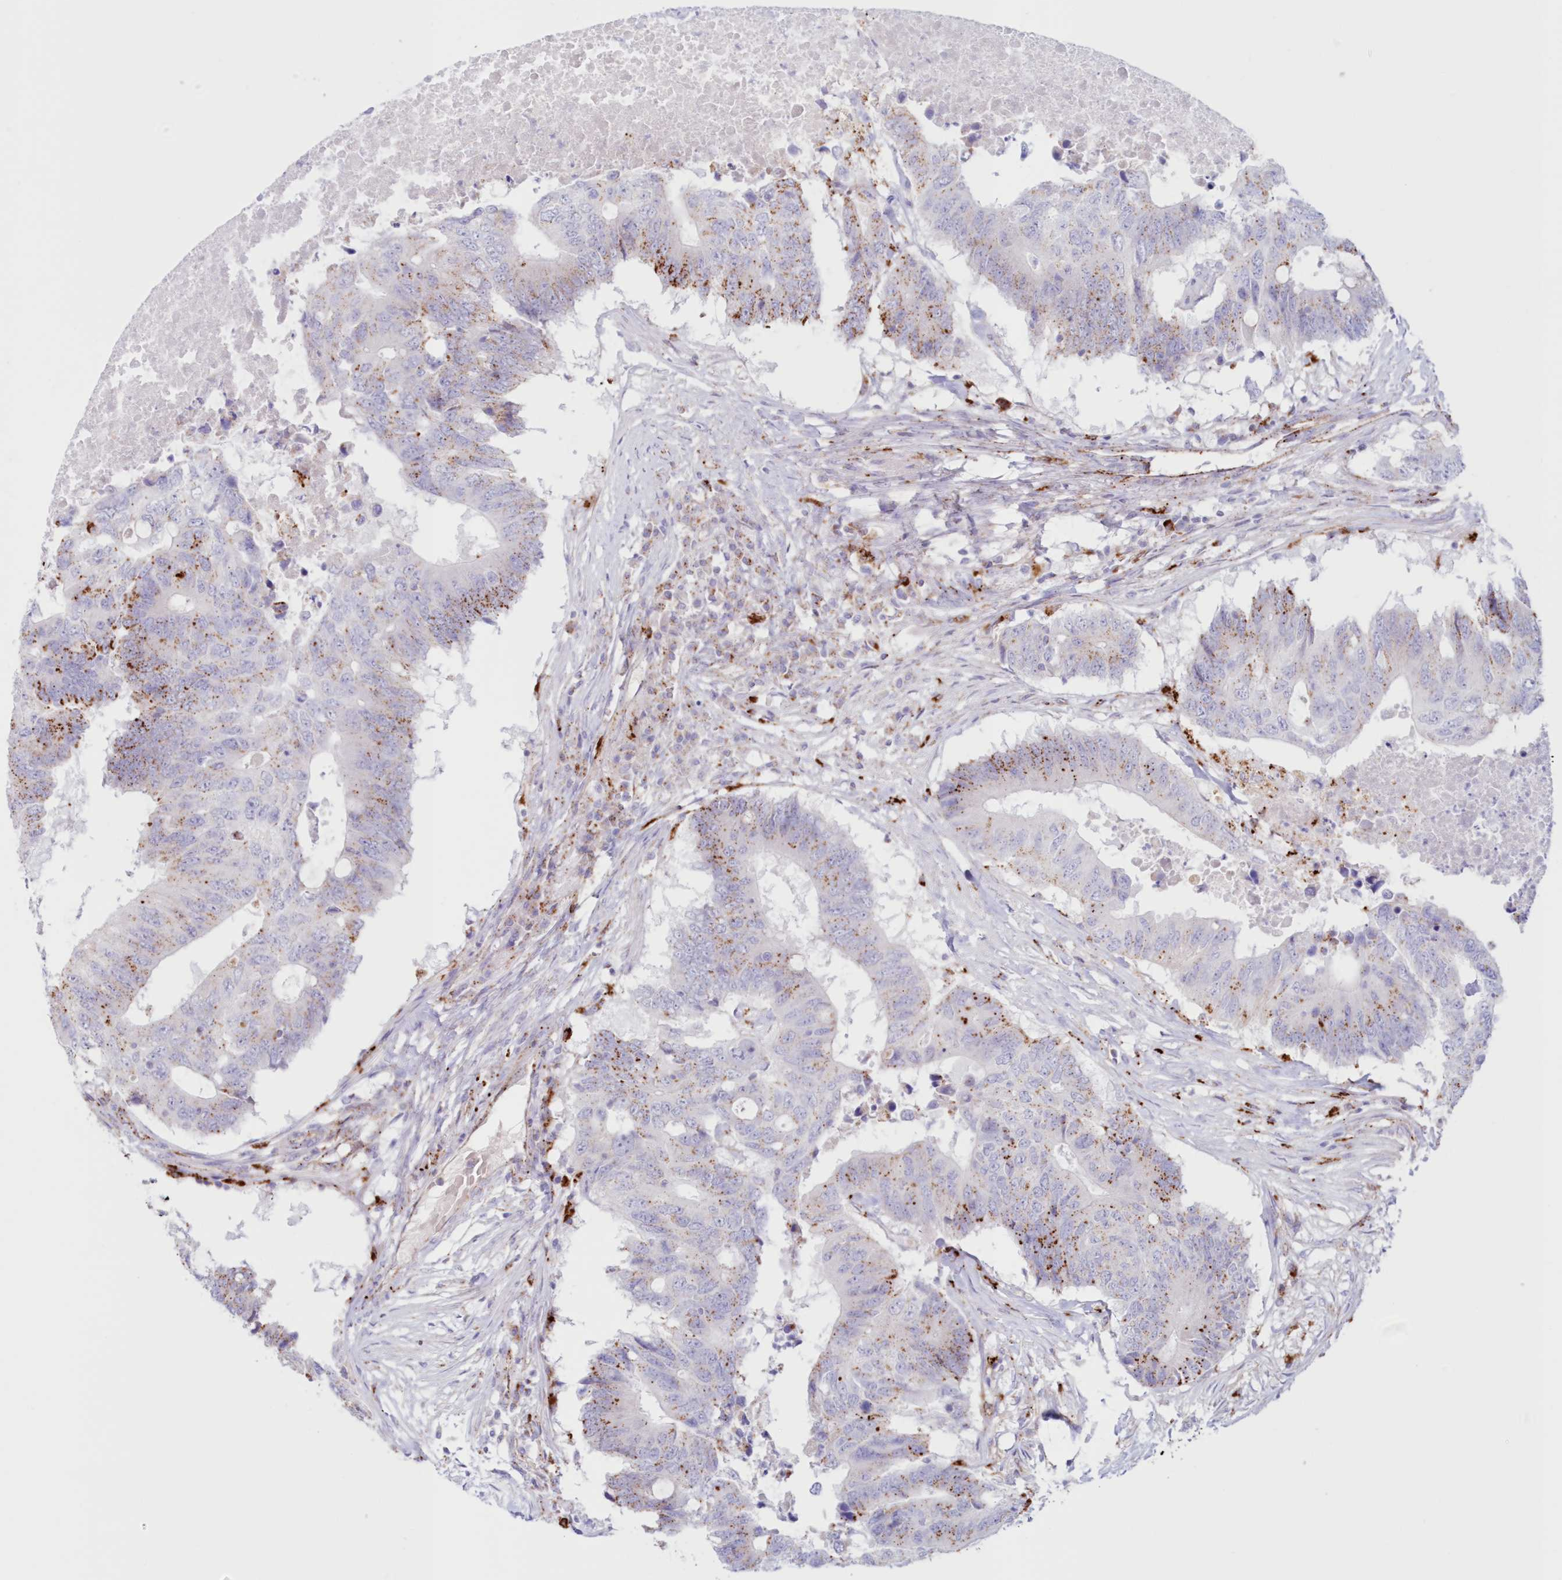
{"staining": {"intensity": "moderate", "quantity": "25%-75%", "location": "cytoplasmic/membranous"}, "tissue": "colorectal cancer", "cell_type": "Tumor cells", "image_type": "cancer", "snomed": [{"axis": "morphology", "description": "Adenocarcinoma, NOS"}, {"axis": "topography", "description": "Colon"}], "caption": "Immunohistochemical staining of human colorectal adenocarcinoma displays medium levels of moderate cytoplasmic/membranous staining in approximately 25%-75% of tumor cells.", "gene": "TPP1", "patient": {"sex": "male", "age": 71}}